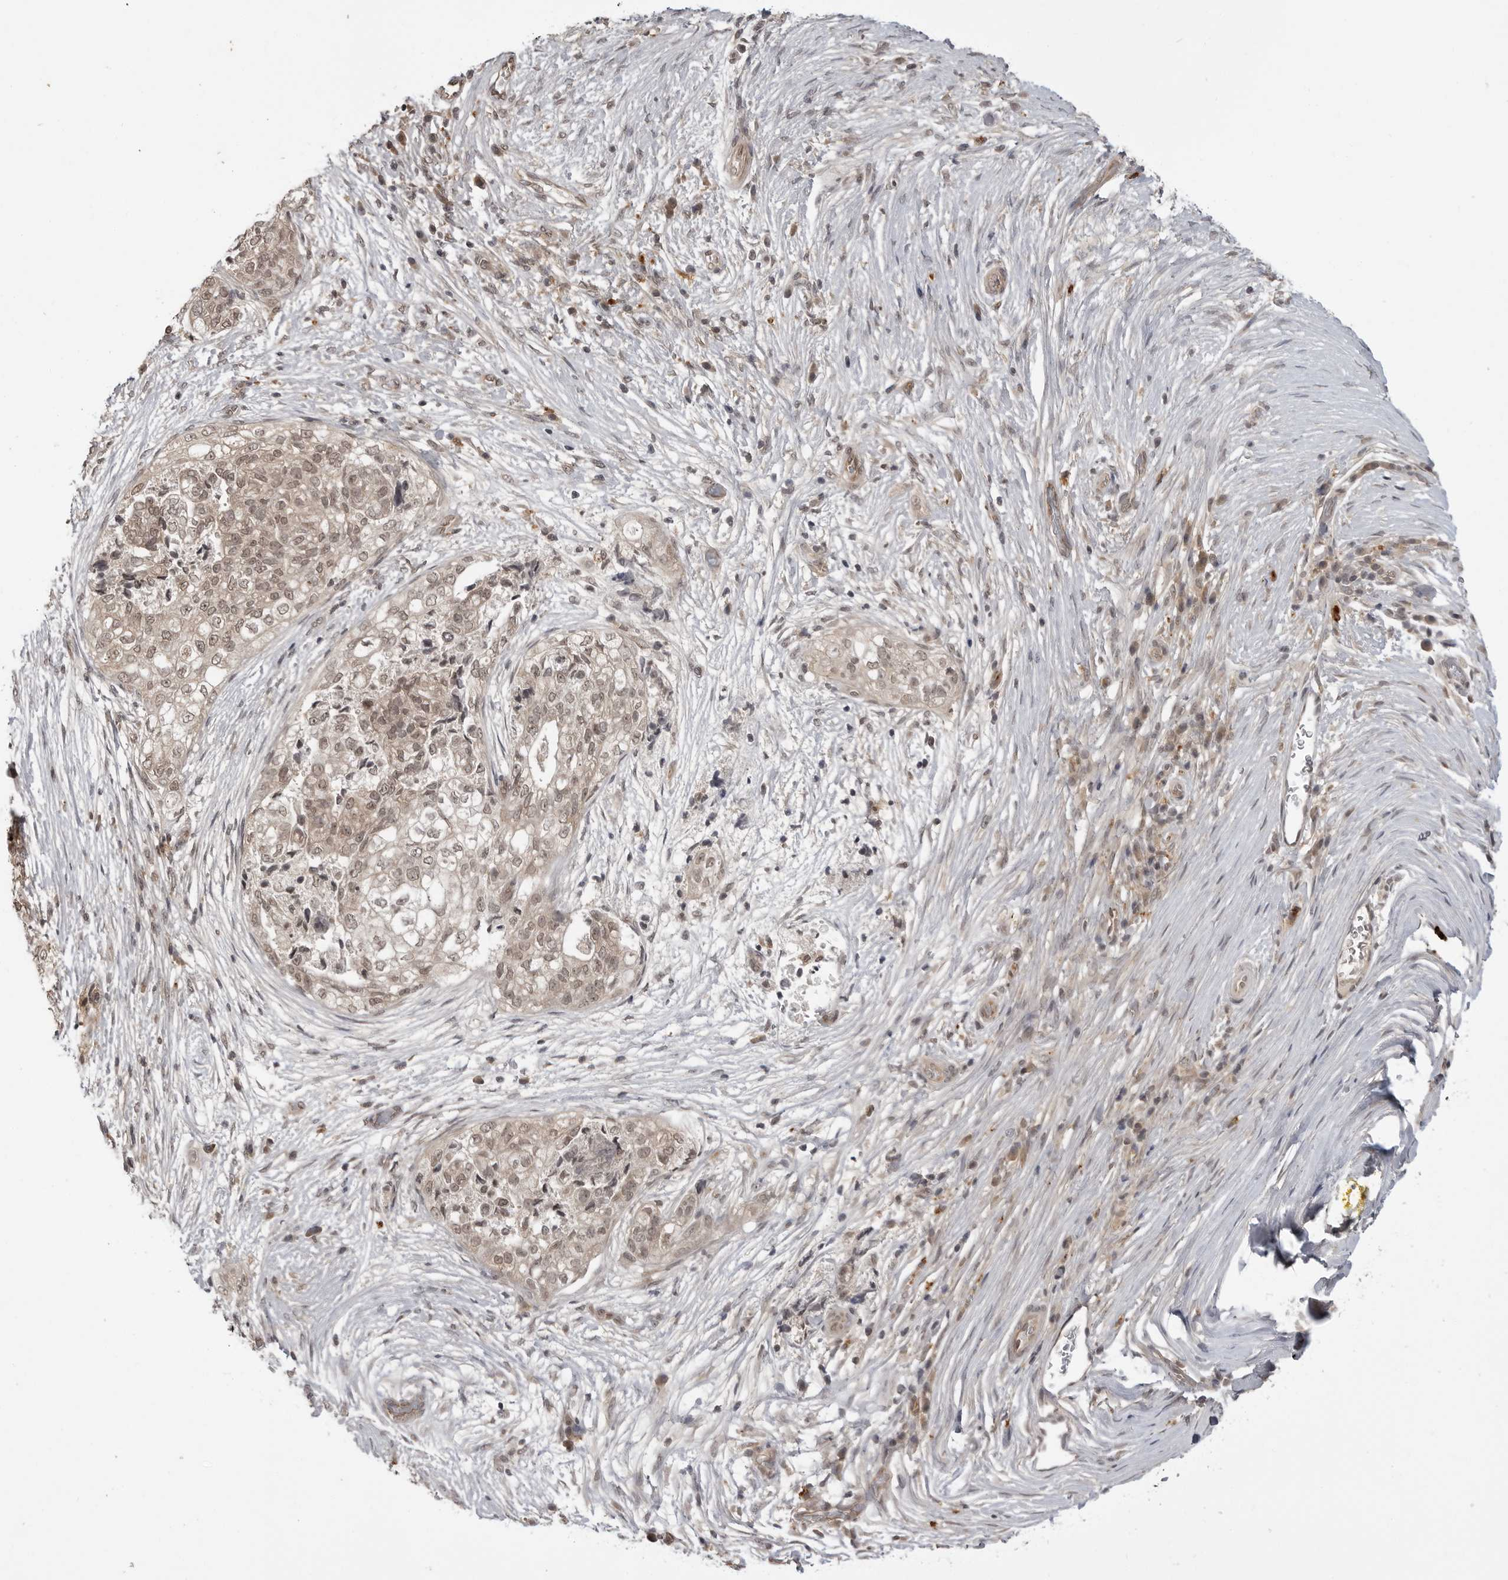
{"staining": {"intensity": "weak", "quantity": "25%-75%", "location": "cytoplasmic/membranous,nuclear"}, "tissue": "pancreatic cancer", "cell_type": "Tumor cells", "image_type": "cancer", "snomed": [{"axis": "morphology", "description": "Adenocarcinoma, NOS"}, {"axis": "topography", "description": "Pancreas"}], "caption": "A high-resolution image shows immunohistochemistry (IHC) staining of pancreatic cancer (adenocarcinoma), which shows weak cytoplasmic/membranous and nuclear positivity in about 25%-75% of tumor cells.", "gene": "IL24", "patient": {"sex": "male", "age": 72}}